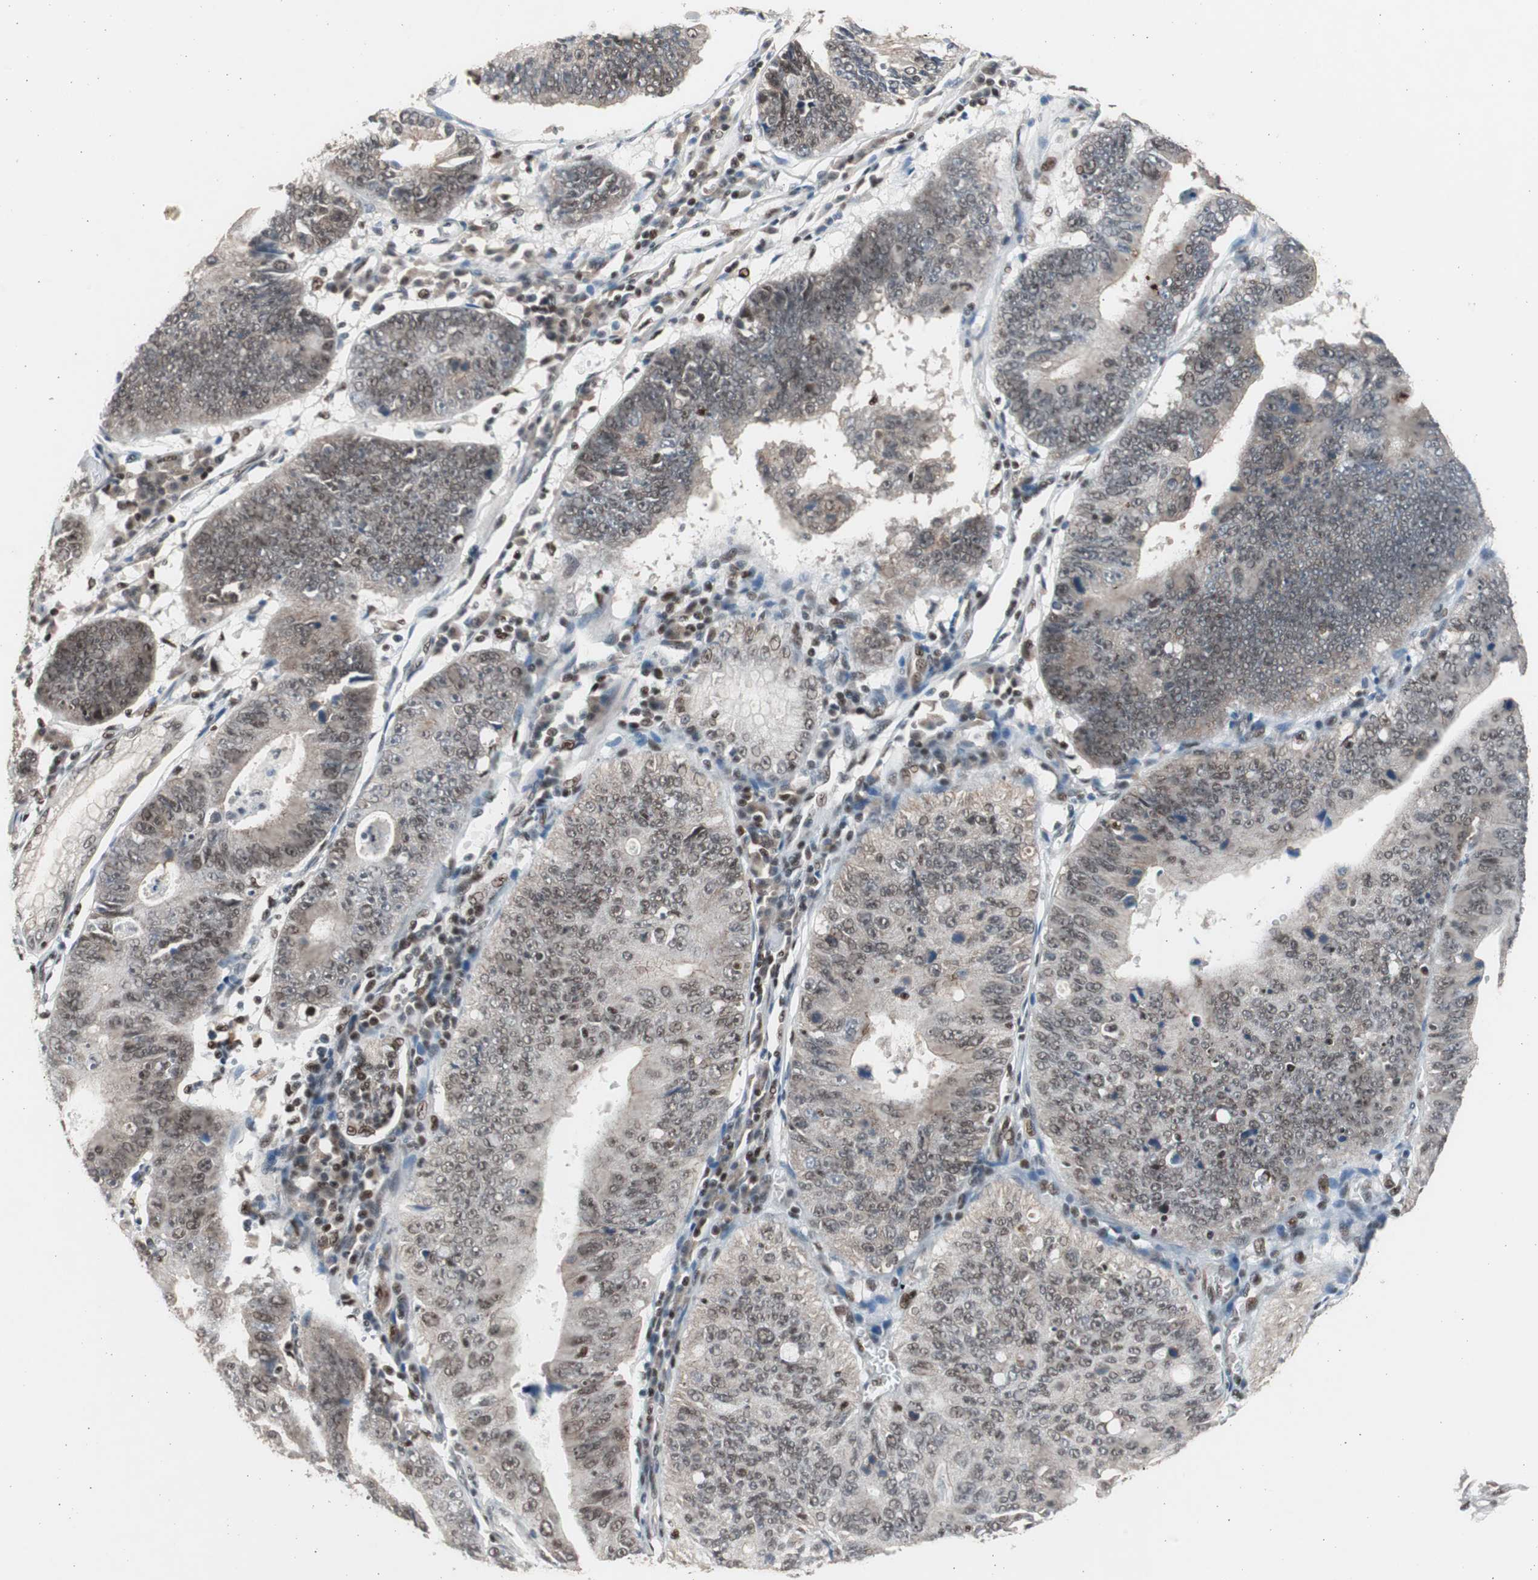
{"staining": {"intensity": "moderate", "quantity": ">75%", "location": "nuclear"}, "tissue": "stomach cancer", "cell_type": "Tumor cells", "image_type": "cancer", "snomed": [{"axis": "morphology", "description": "Adenocarcinoma, NOS"}, {"axis": "topography", "description": "Stomach"}], "caption": "This is an image of immunohistochemistry (IHC) staining of stomach cancer (adenocarcinoma), which shows moderate expression in the nuclear of tumor cells.", "gene": "RPA1", "patient": {"sex": "male", "age": 59}}